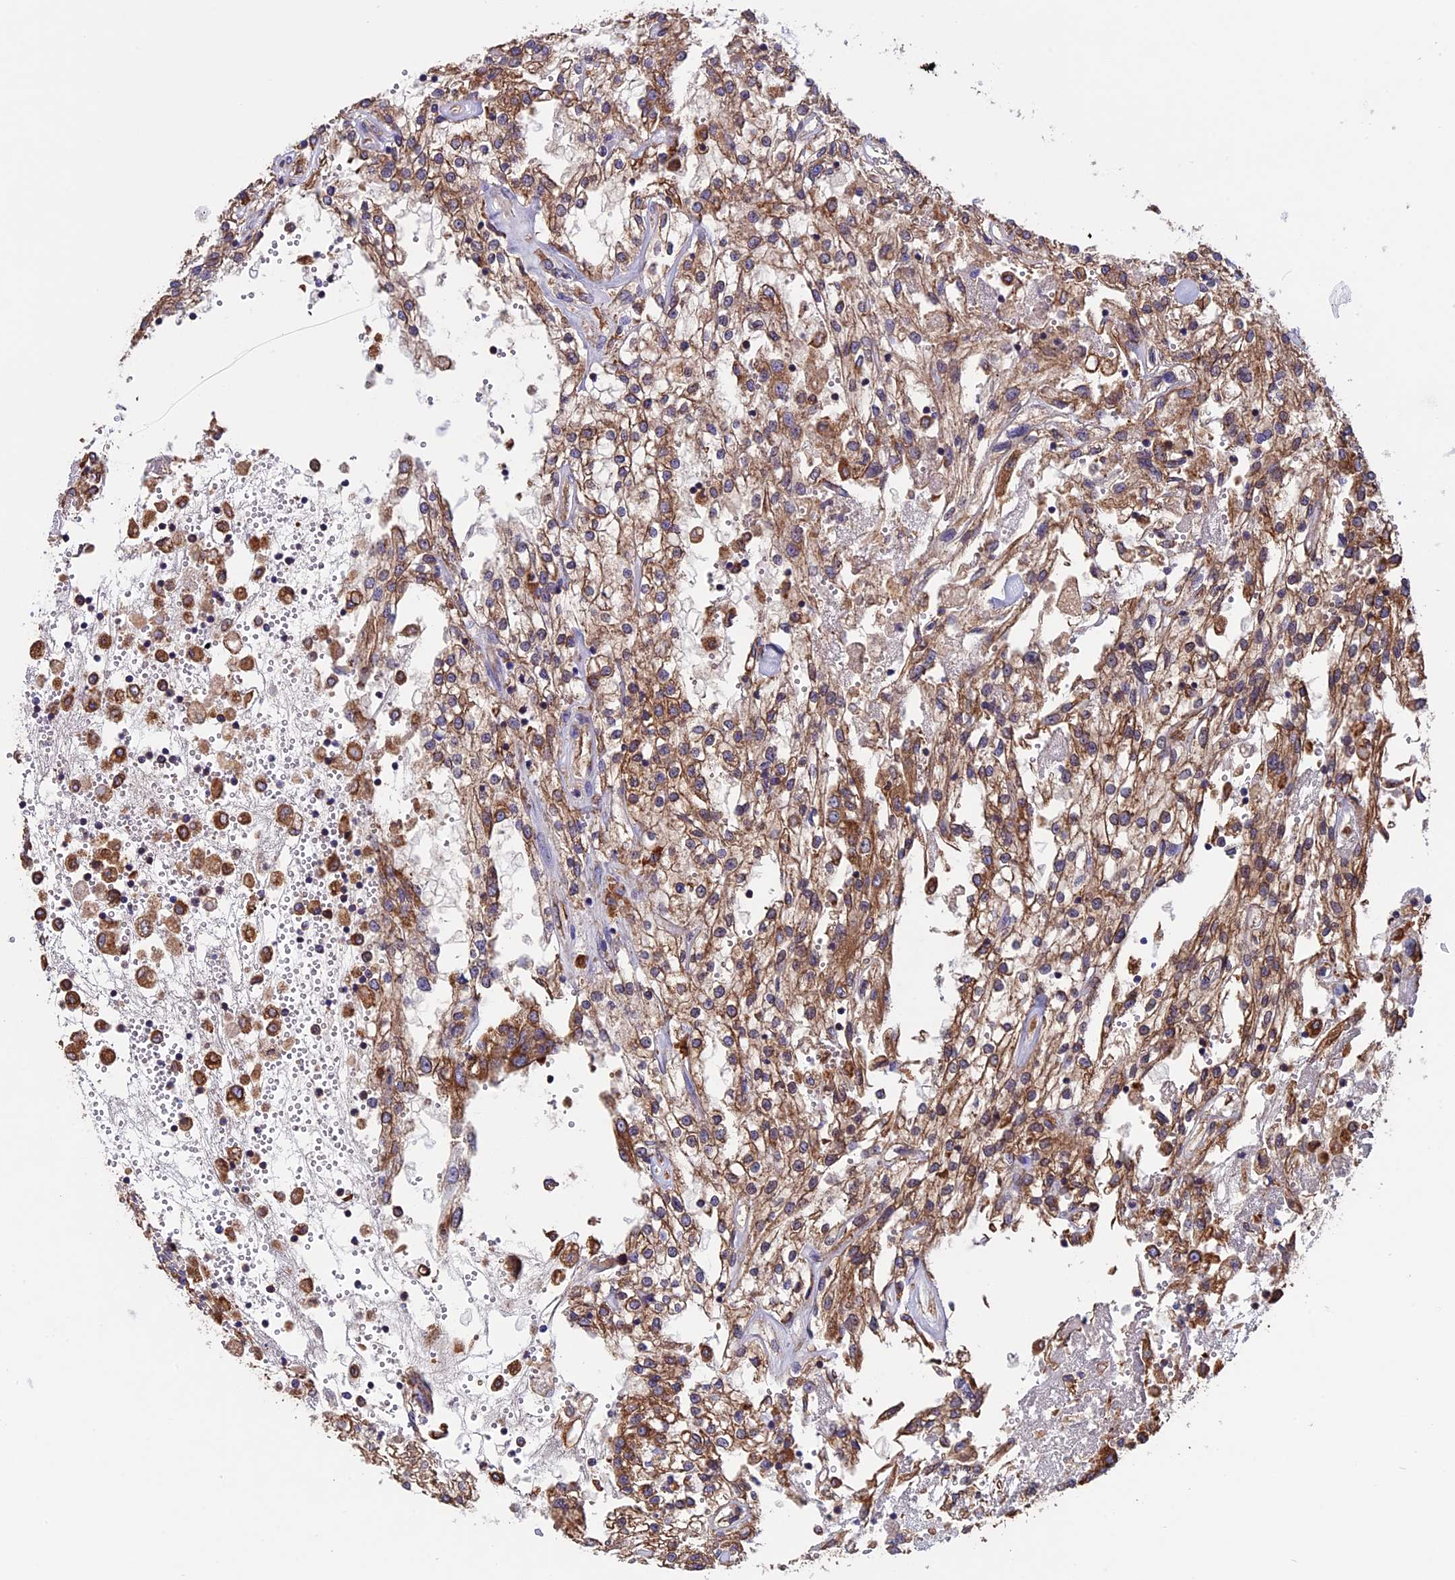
{"staining": {"intensity": "moderate", "quantity": ">75%", "location": "cytoplasmic/membranous"}, "tissue": "renal cancer", "cell_type": "Tumor cells", "image_type": "cancer", "snomed": [{"axis": "morphology", "description": "Adenocarcinoma, NOS"}, {"axis": "topography", "description": "Kidney"}], "caption": "High-power microscopy captured an IHC micrograph of renal cancer (adenocarcinoma), revealing moderate cytoplasmic/membranous staining in approximately >75% of tumor cells.", "gene": "BTBD3", "patient": {"sex": "female", "age": 52}}